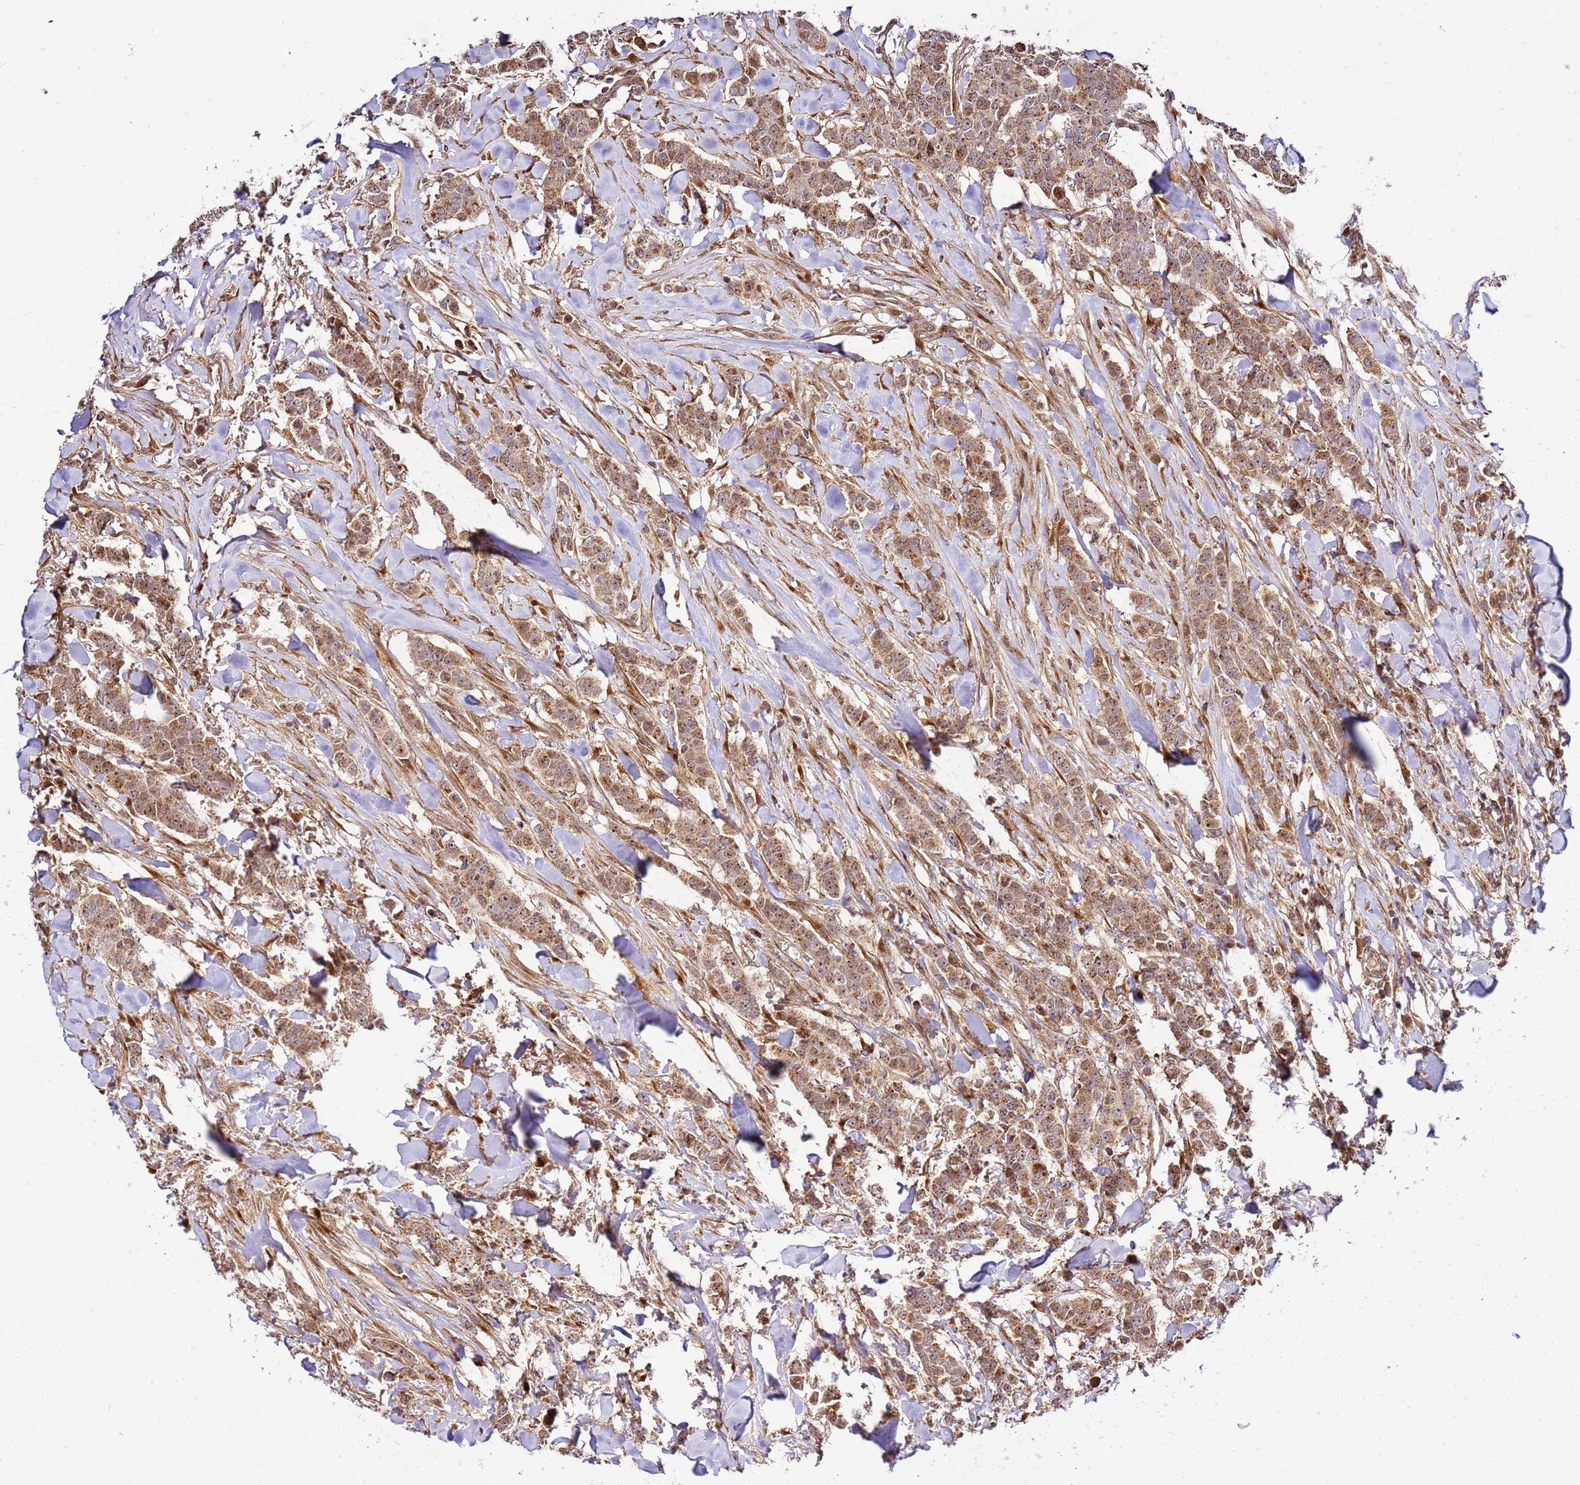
{"staining": {"intensity": "moderate", "quantity": ">75%", "location": "cytoplasmic/membranous"}, "tissue": "breast cancer", "cell_type": "Tumor cells", "image_type": "cancer", "snomed": [{"axis": "morphology", "description": "Duct carcinoma"}, {"axis": "topography", "description": "Breast"}], "caption": "Invasive ductal carcinoma (breast) tissue exhibits moderate cytoplasmic/membranous expression in about >75% of tumor cells, visualized by immunohistochemistry.", "gene": "RASA3", "patient": {"sex": "female", "age": 40}}